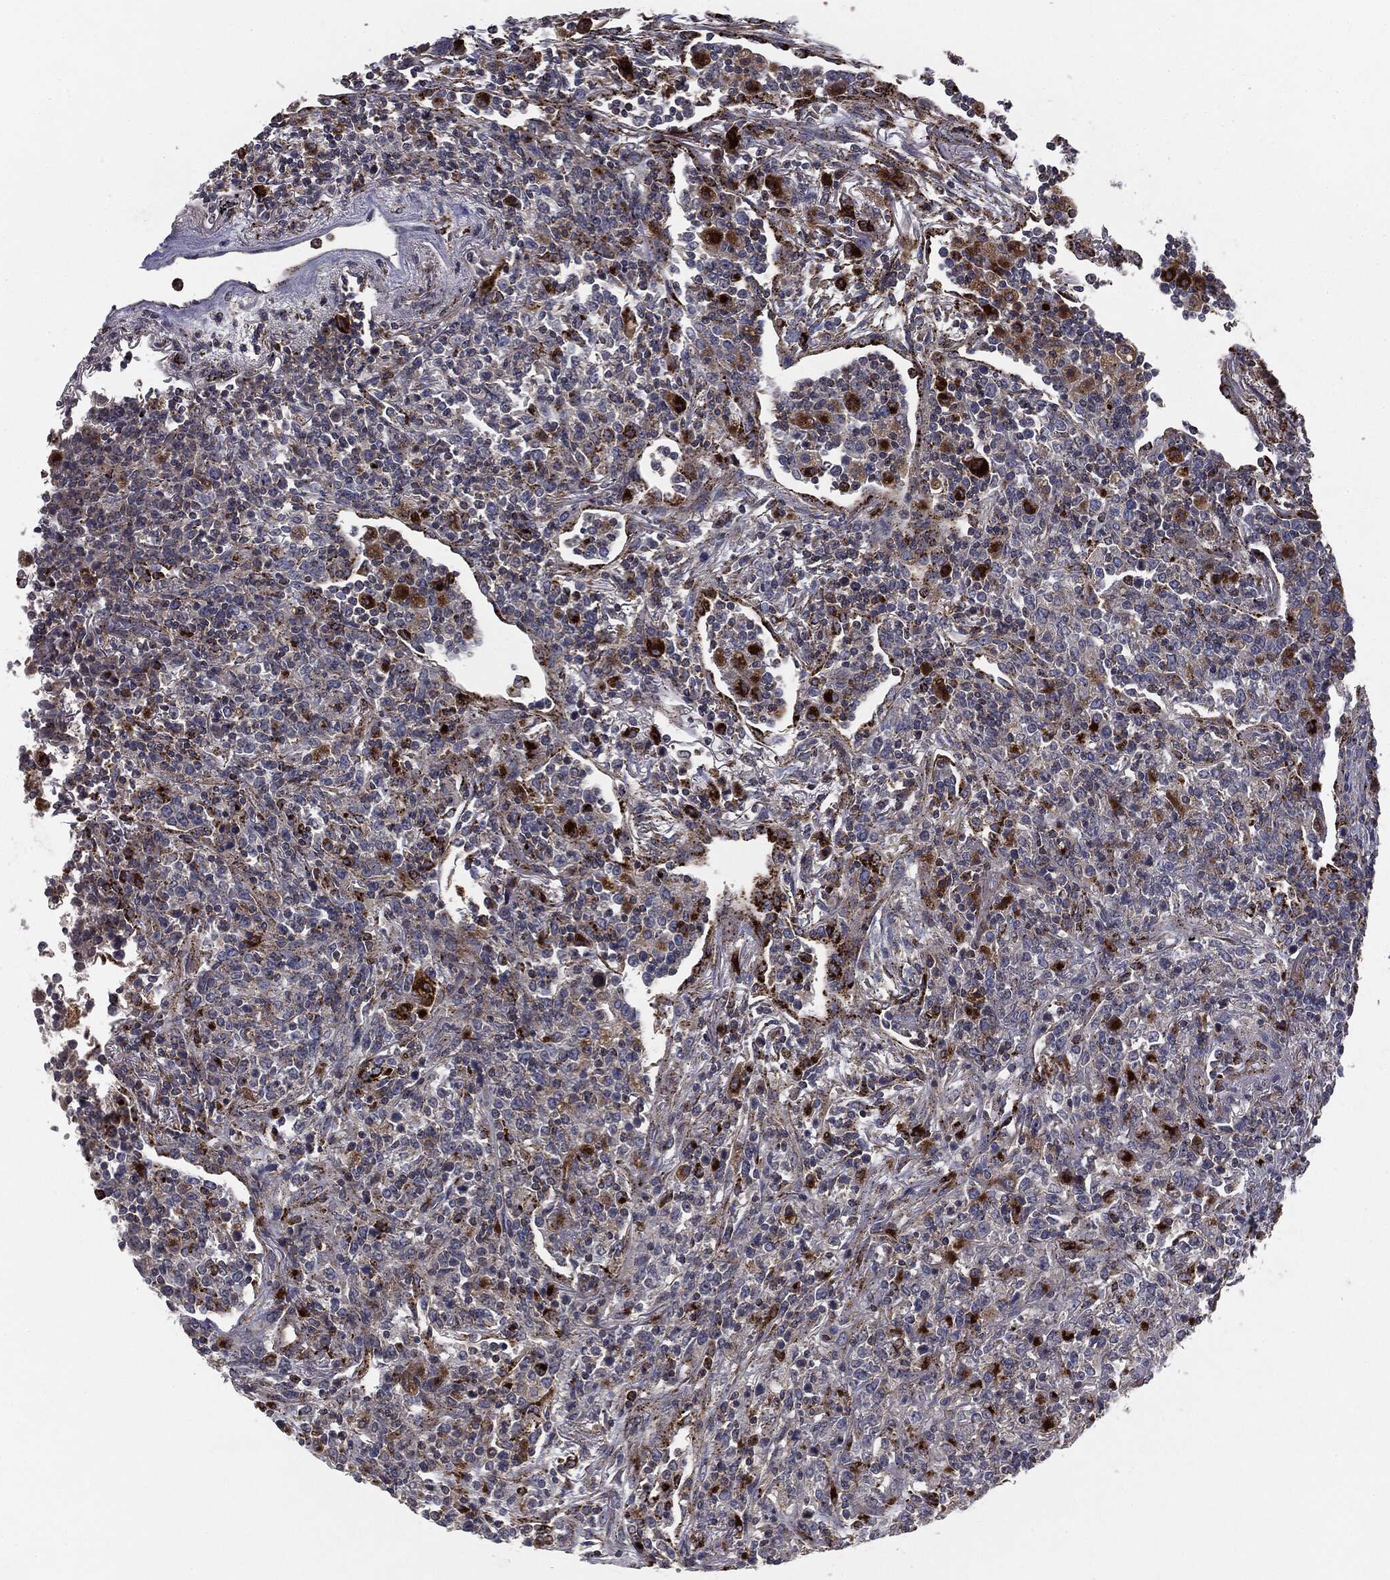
{"staining": {"intensity": "moderate", "quantity": "<25%", "location": "cytoplasmic/membranous"}, "tissue": "lymphoma", "cell_type": "Tumor cells", "image_type": "cancer", "snomed": [{"axis": "morphology", "description": "Malignant lymphoma, non-Hodgkin's type, High grade"}, {"axis": "topography", "description": "Lung"}], "caption": "IHC image of neoplastic tissue: human lymphoma stained using immunohistochemistry exhibits low levels of moderate protein expression localized specifically in the cytoplasmic/membranous of tumor cells, appearing as a cytoplasmic/membranous brown color.", "gene": "CTSA", "patient": {"sex": "male", "age": 79}}